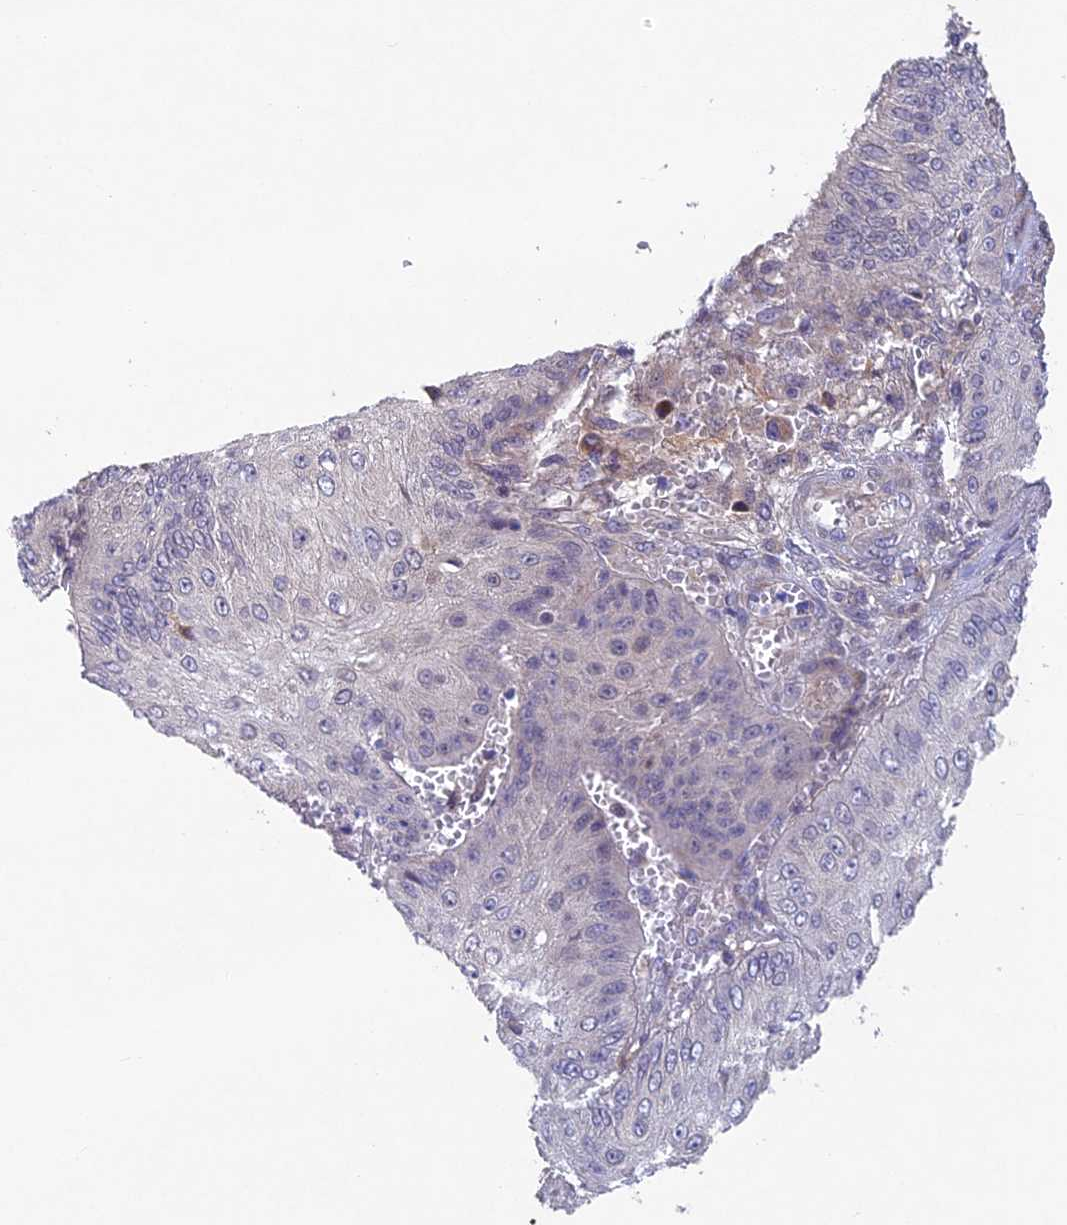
{"staining": {"intensity": "negative", "quantity": "none", "location": "none"}, "tissue": "skin cancer", "cell_type": "Tumor cells", "image_type": "cancer", "snomed": [{"axis": "morphology", "description": "Squamous cell carcinoma, NOS"}, {"axis": "topography", "description": "Skin"}], "caption": "Tumor cells show no significant expression in squamous cell carcinoma (skin).", "gene": "NSMCE1", "patient": {"sex": "male", "age": 70}}